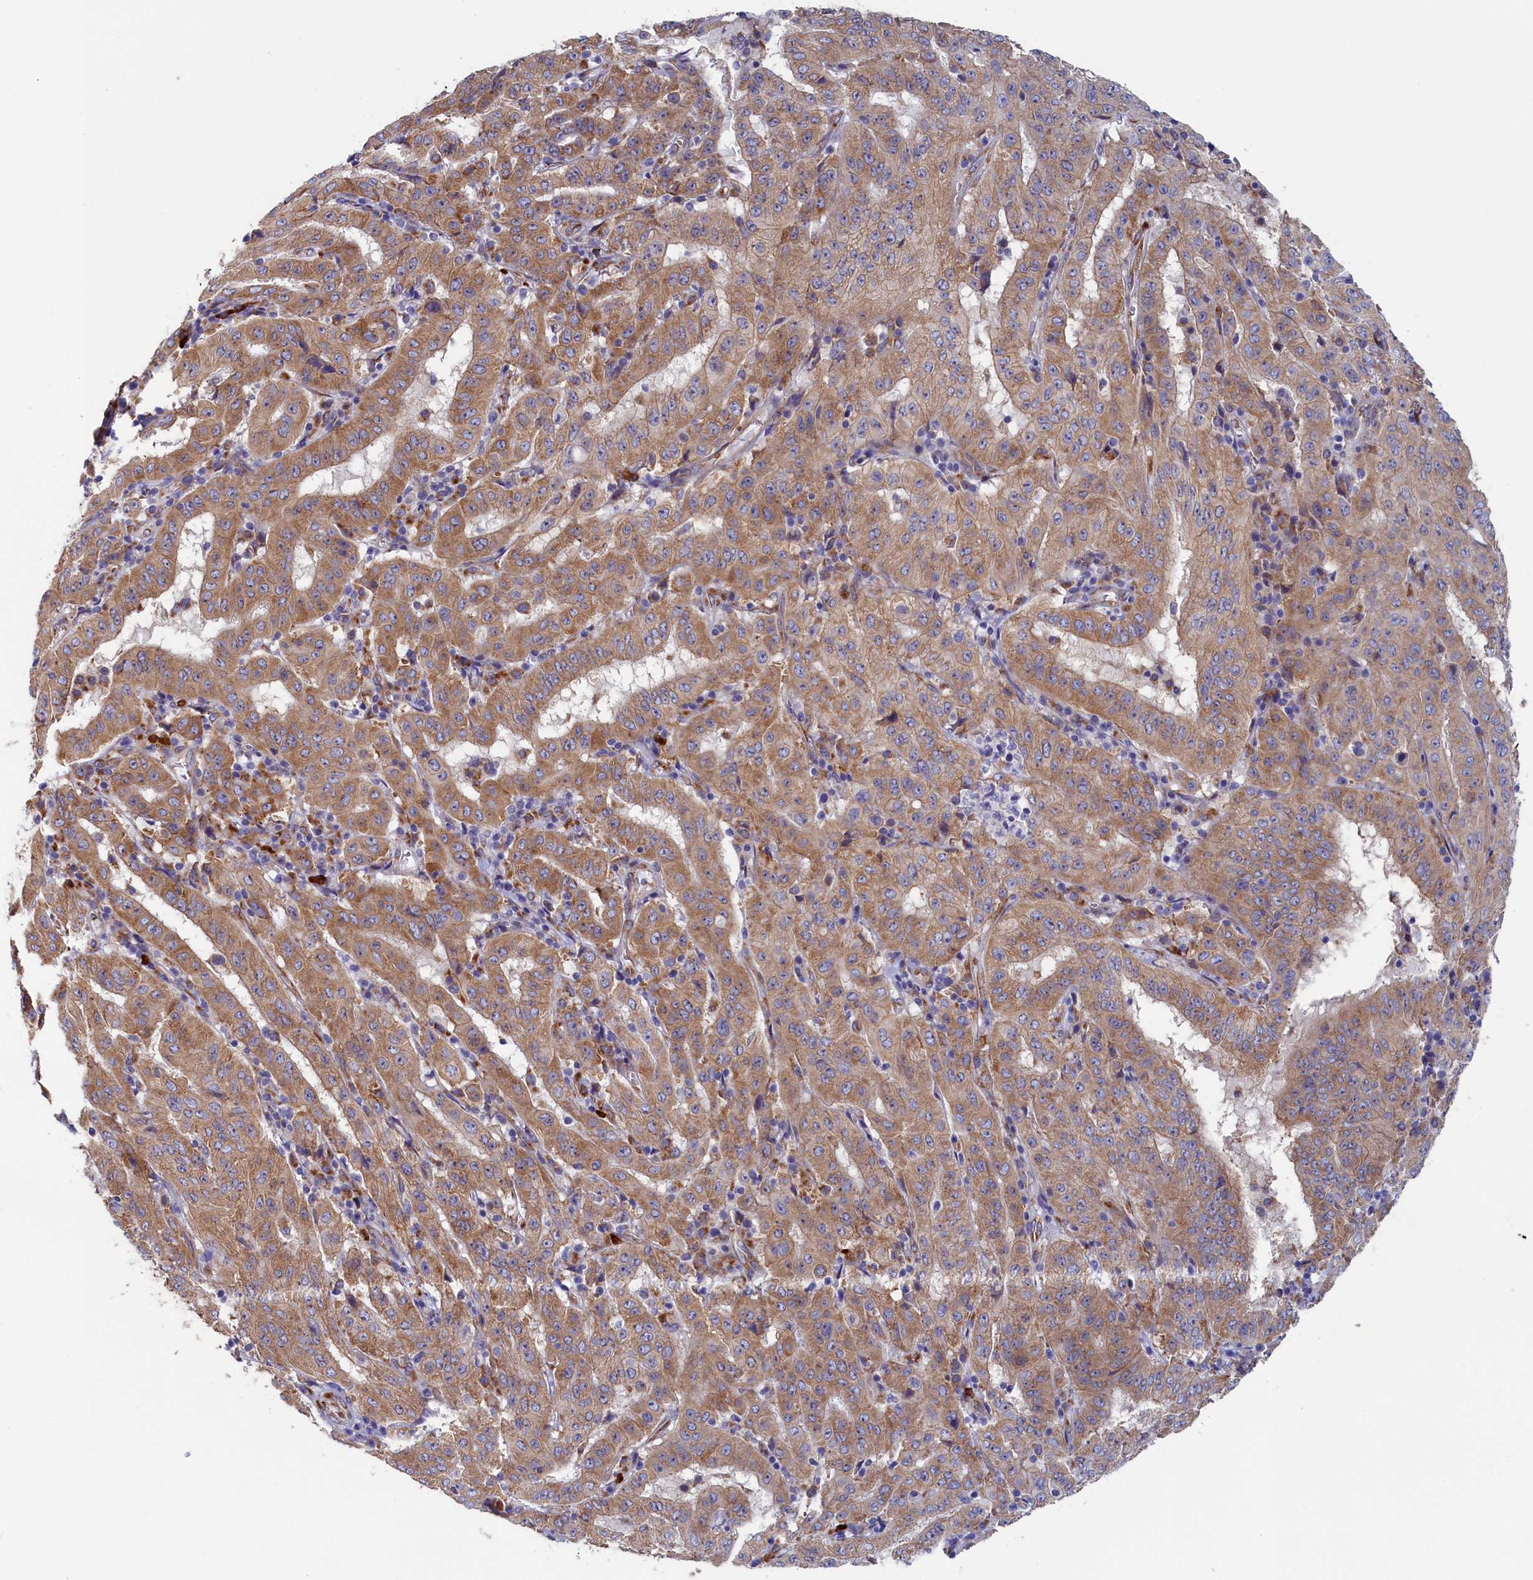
{"staining": {"intensity": "moderate", "quantity": ">75%", "location": "cytoplasmic/membranous"}, "tissue": "pancreatic cancer", "cell_type": "Tumor cells", "image_type": "cancer", "snomed": [{"axis": "morphology", "description": "Adenocarcinoma, NOS"}, {"axis": "topography", "description": "Pancreas"}], "caption": "High-power microscopy captured an immunohistochemistry histopathology image of pancreatic cancer (adenocarcinoma), revealing moderate cytoplasmic/membranous positivity in approximately >75% of tumor cells.", "gene": "CCDC68", "patient": {"sex": "male", "age": 63}}